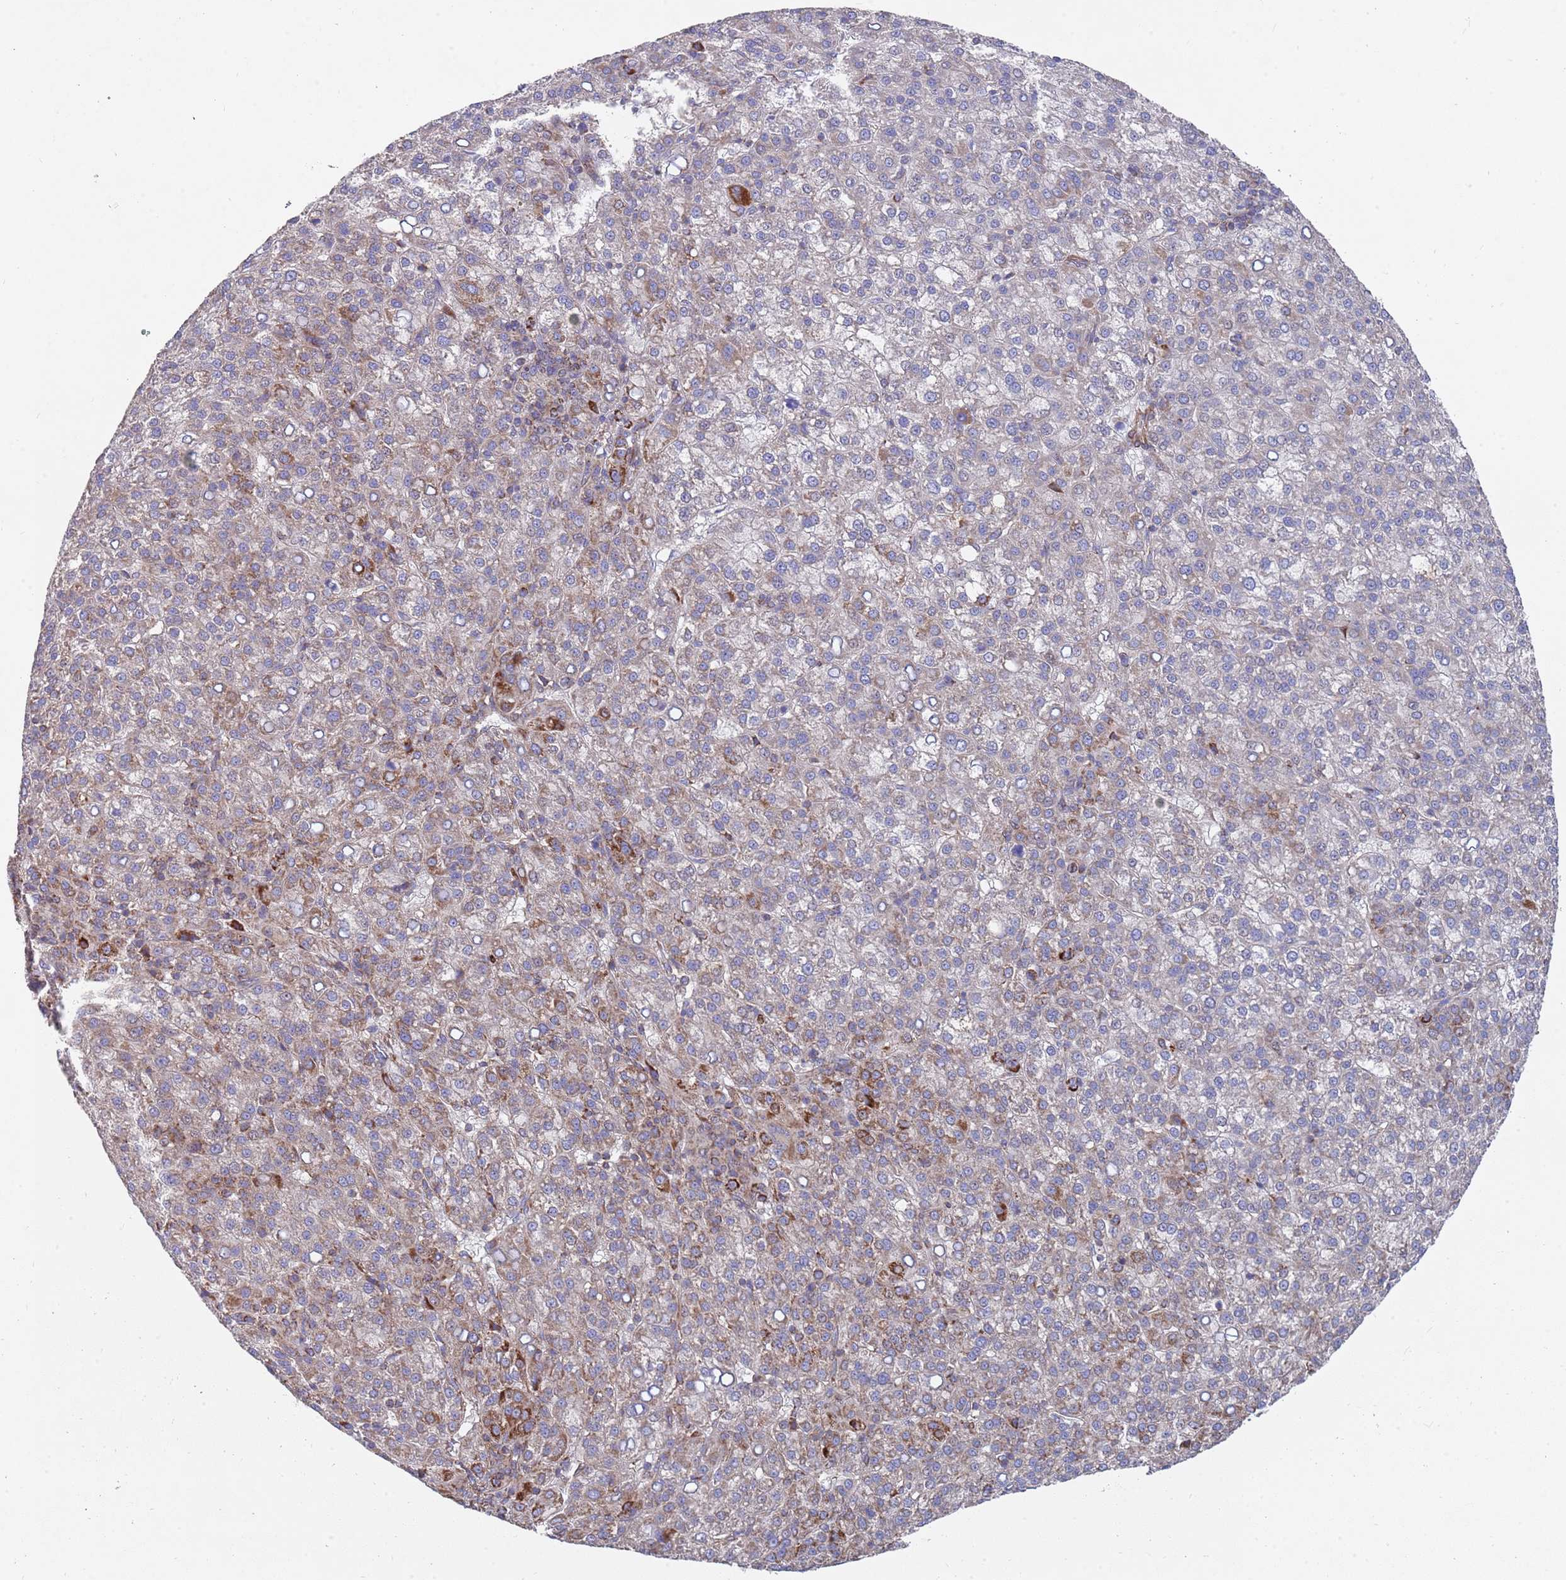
{"staining": {"intensity": "moderate", "quantity": "<25%", "location": "cytoplasmic/membranous"}, "tissue": "liver cancer", "cell_type": "Tumor cells", "image_type": "cancer", "snomed": [{"axis": "morphology", "description": "Carcinoma, Hepatocellular, NOS"}, {"axis": "topography", "description": "Liver"}], "caption": "Immunohistochemistry of liver cancer demonstrates low levels of moderate cytoplasmic/membranous positivity in about <25% of tumor cells. The protein of interest is stained brown, and the nuclei are stained in blue (DAB (3,3'-diaminobenzidine) IHC with brightfield microscopy, high magnification).", "gene": "WDFY3", "patient": {"sex": "female", "age": 58}}